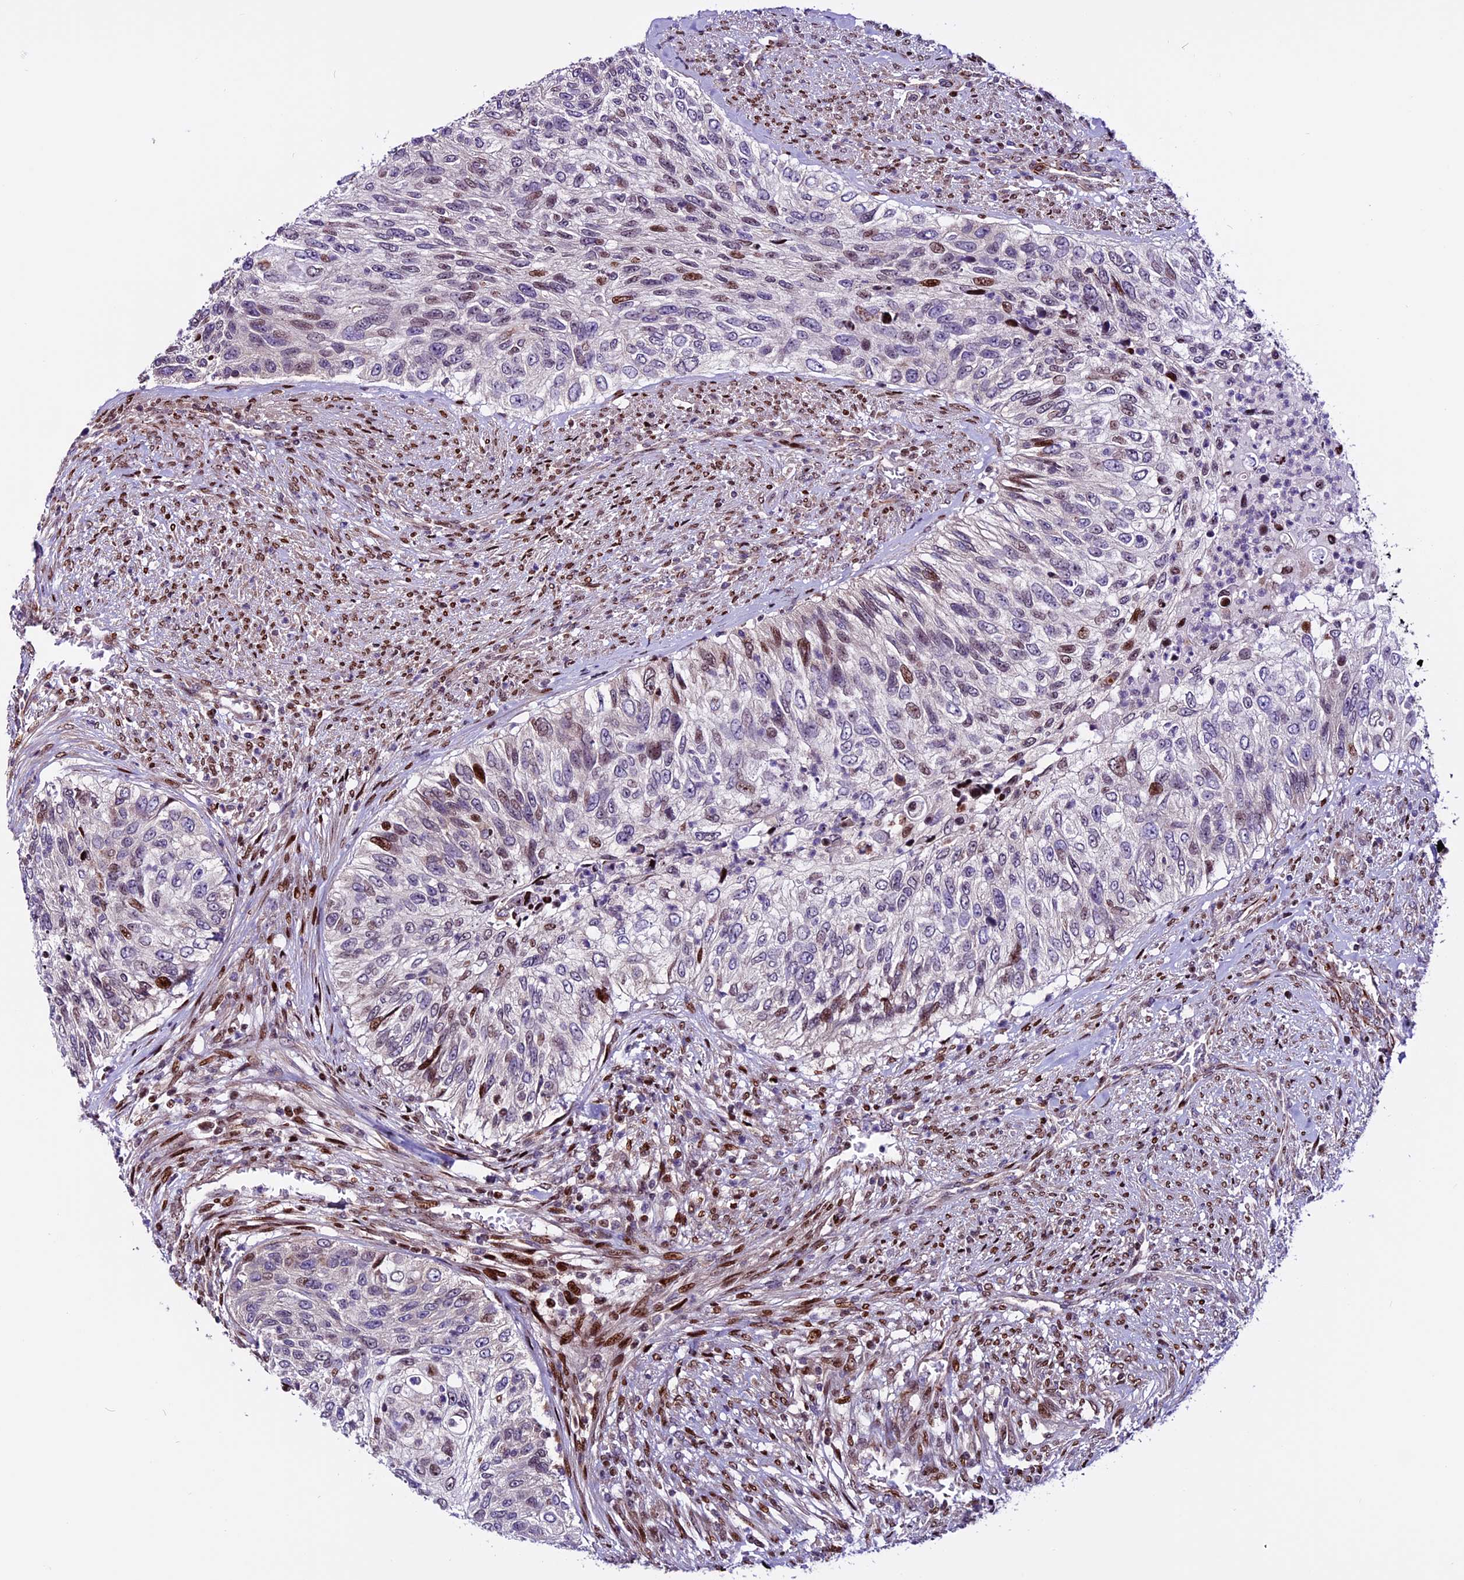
{"staining": {"intensity": "moderate", "quantity": "<25%", "location": "nuclear"}, "tissue": "urothelial cancer", "cell_type": "Tumor cells", "image_type": "cancer", "snomed": [{"axis": "morphology", "description": "Urothelial carcinoma, High grade"}, {"axis": "topography", "description": "Urinary bladder"}], "caption": "A brown stain highlights moderate nuclear staining of a protein in human high-grade urothelial carcinoma tumor cells. (DAB IHC with brightfield microscopy, high magnification).", "gene": "RINL", "patient": {"sex": "female", "age": 60}}